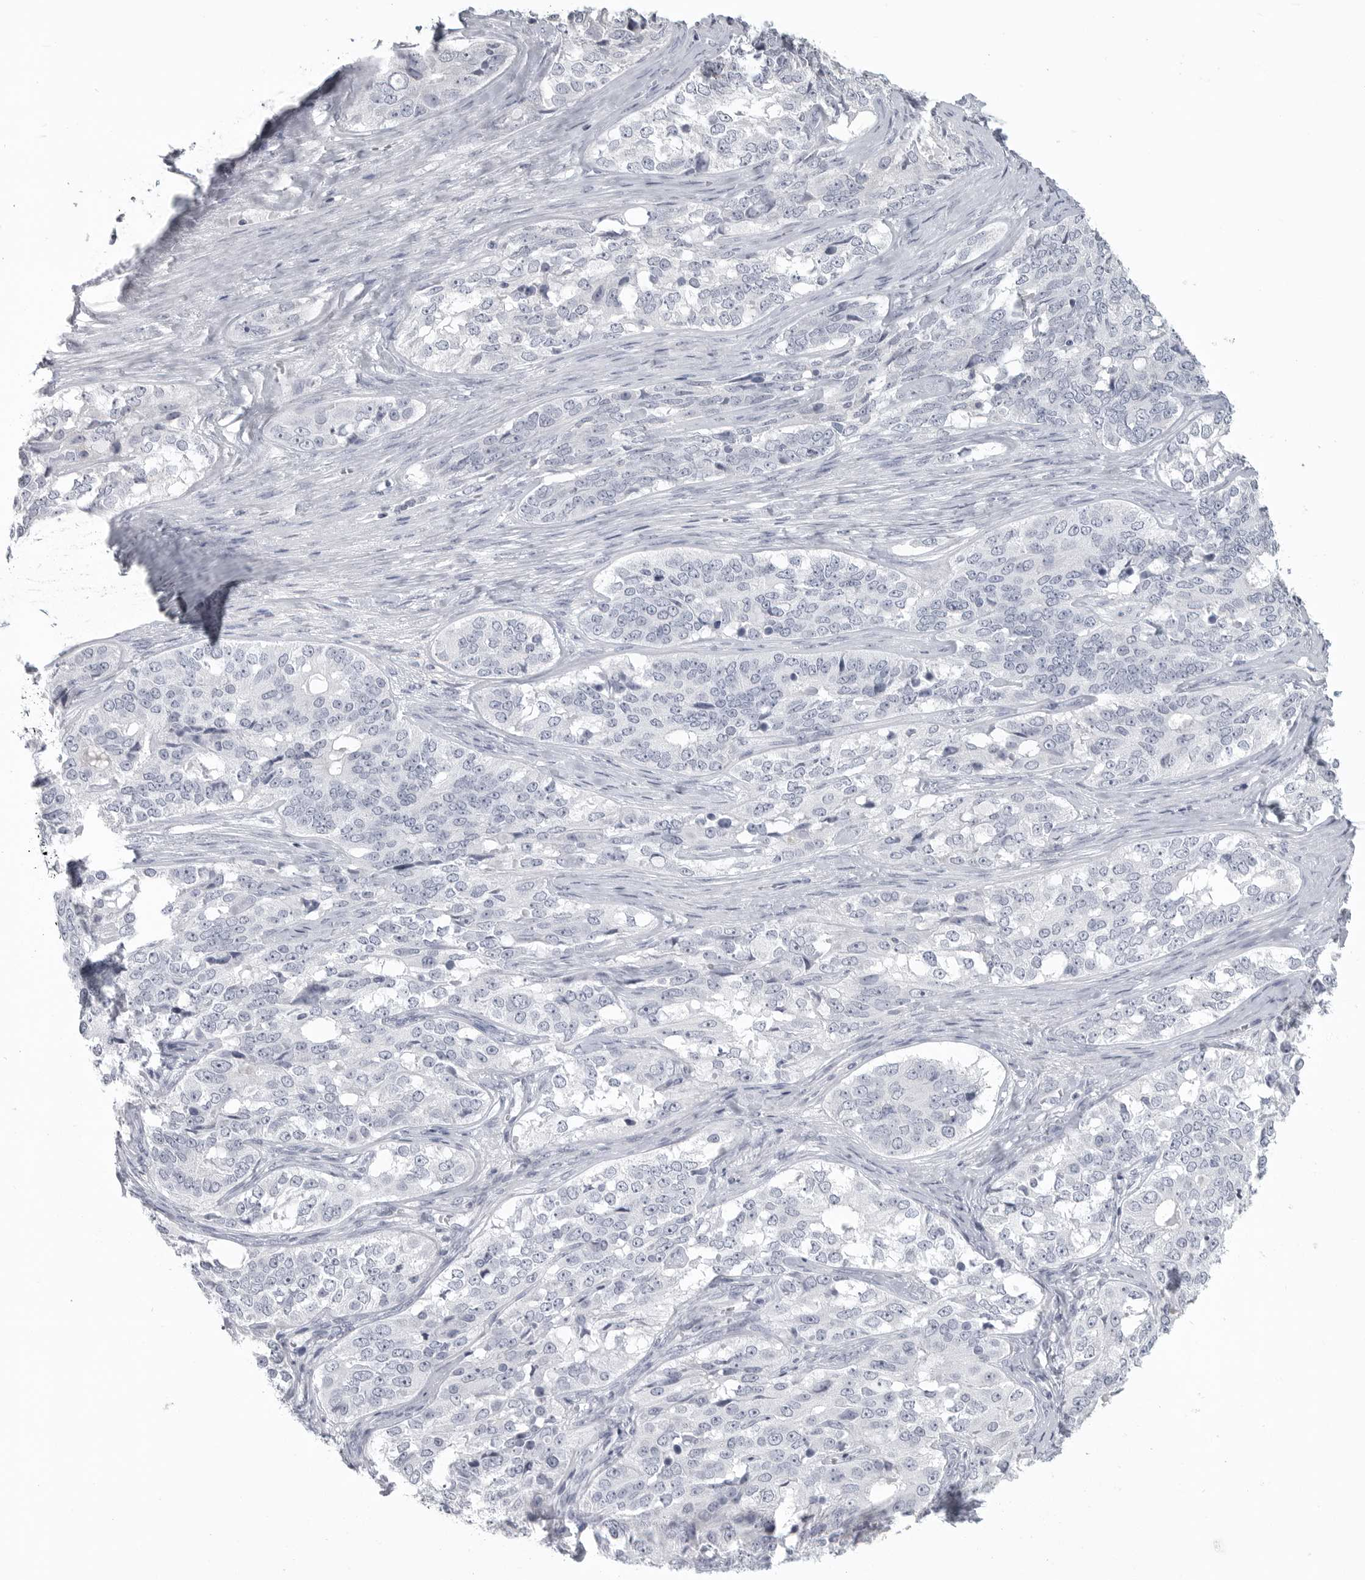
{"staining": {"intensity": "negative", "quantity": "none", "location": "none"}, "tissue": "ovarian cancer", "cell_type": "Tumor cells", "image_type": "cancer", "snomed": [{"axis": "morphology", "description": "Carcinoma, endometroid"}, {"axis": "topography", "description": "Ovary"}], "caption": "DAB (3,3'-diaminobenzidine) immunohistochemical staining of human endometroid carcinoma (ovarian) shows no significant expression in tumor cells.", "gene": "LY6D", "patient": {"sex": "female", "age": 51}}